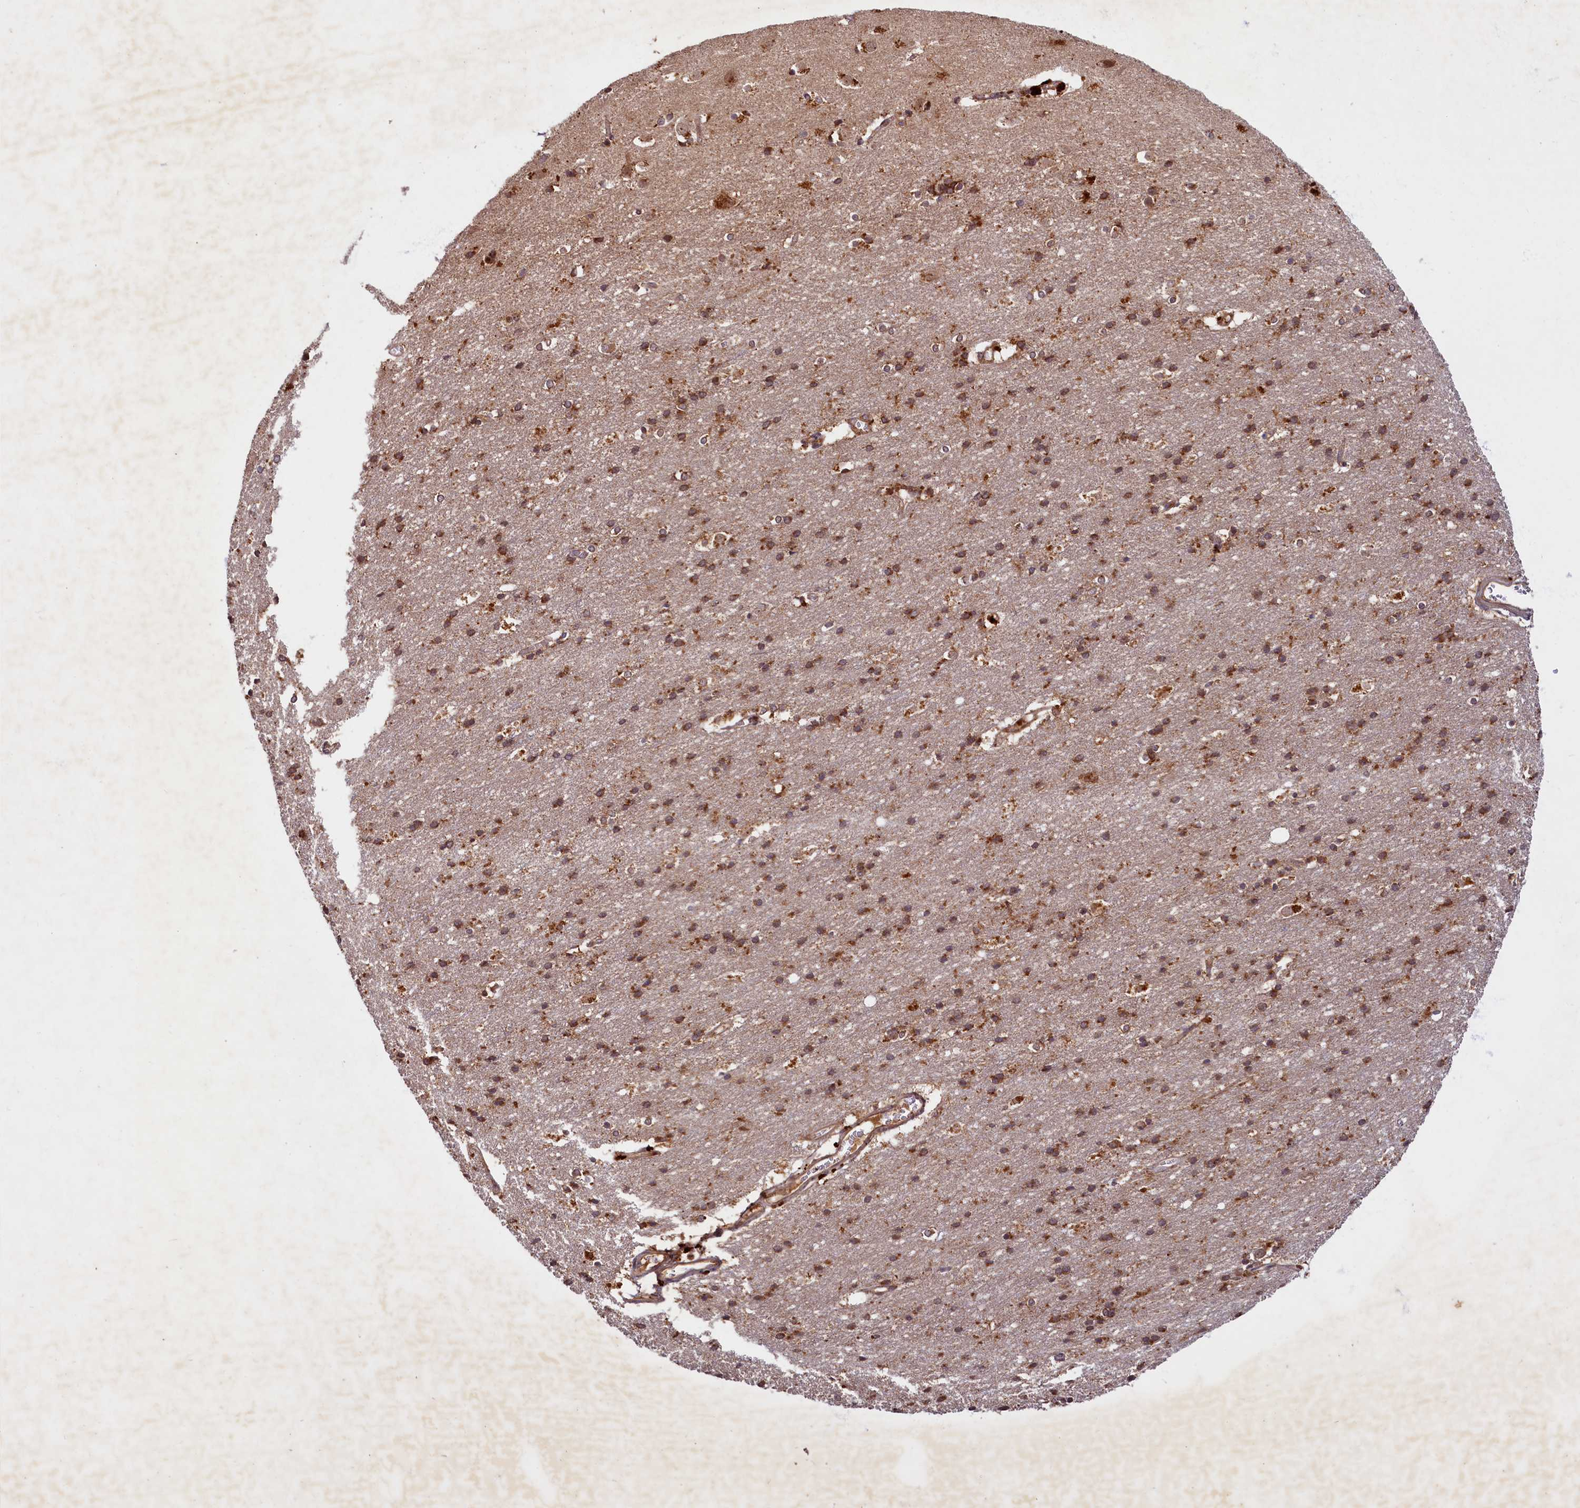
{"staining": {"intensity": "moderate", "quantity": ">75%", "location": "cytoplasmic/membranous"}, "tissue": "cerebral cortex", "cell_type": "Endothelial cells", "image_type": "normal", "snomed": [{"axis": "morphology", "description": "Normal tissue, NOS"}, {"axis": "topography", "description": "Cerebral cortex"}], "caption": "Immunohistochemical staining of unremarkable cerebral cortex shows >75% levels of moderate cytoplasmic/membranous protein staining in approximately >75% of endothelial cells. (IHC, brightfield microscopy, high magnification).", "gene": "SLC11A2", "patient": {"sex": "male", "age": 54}}